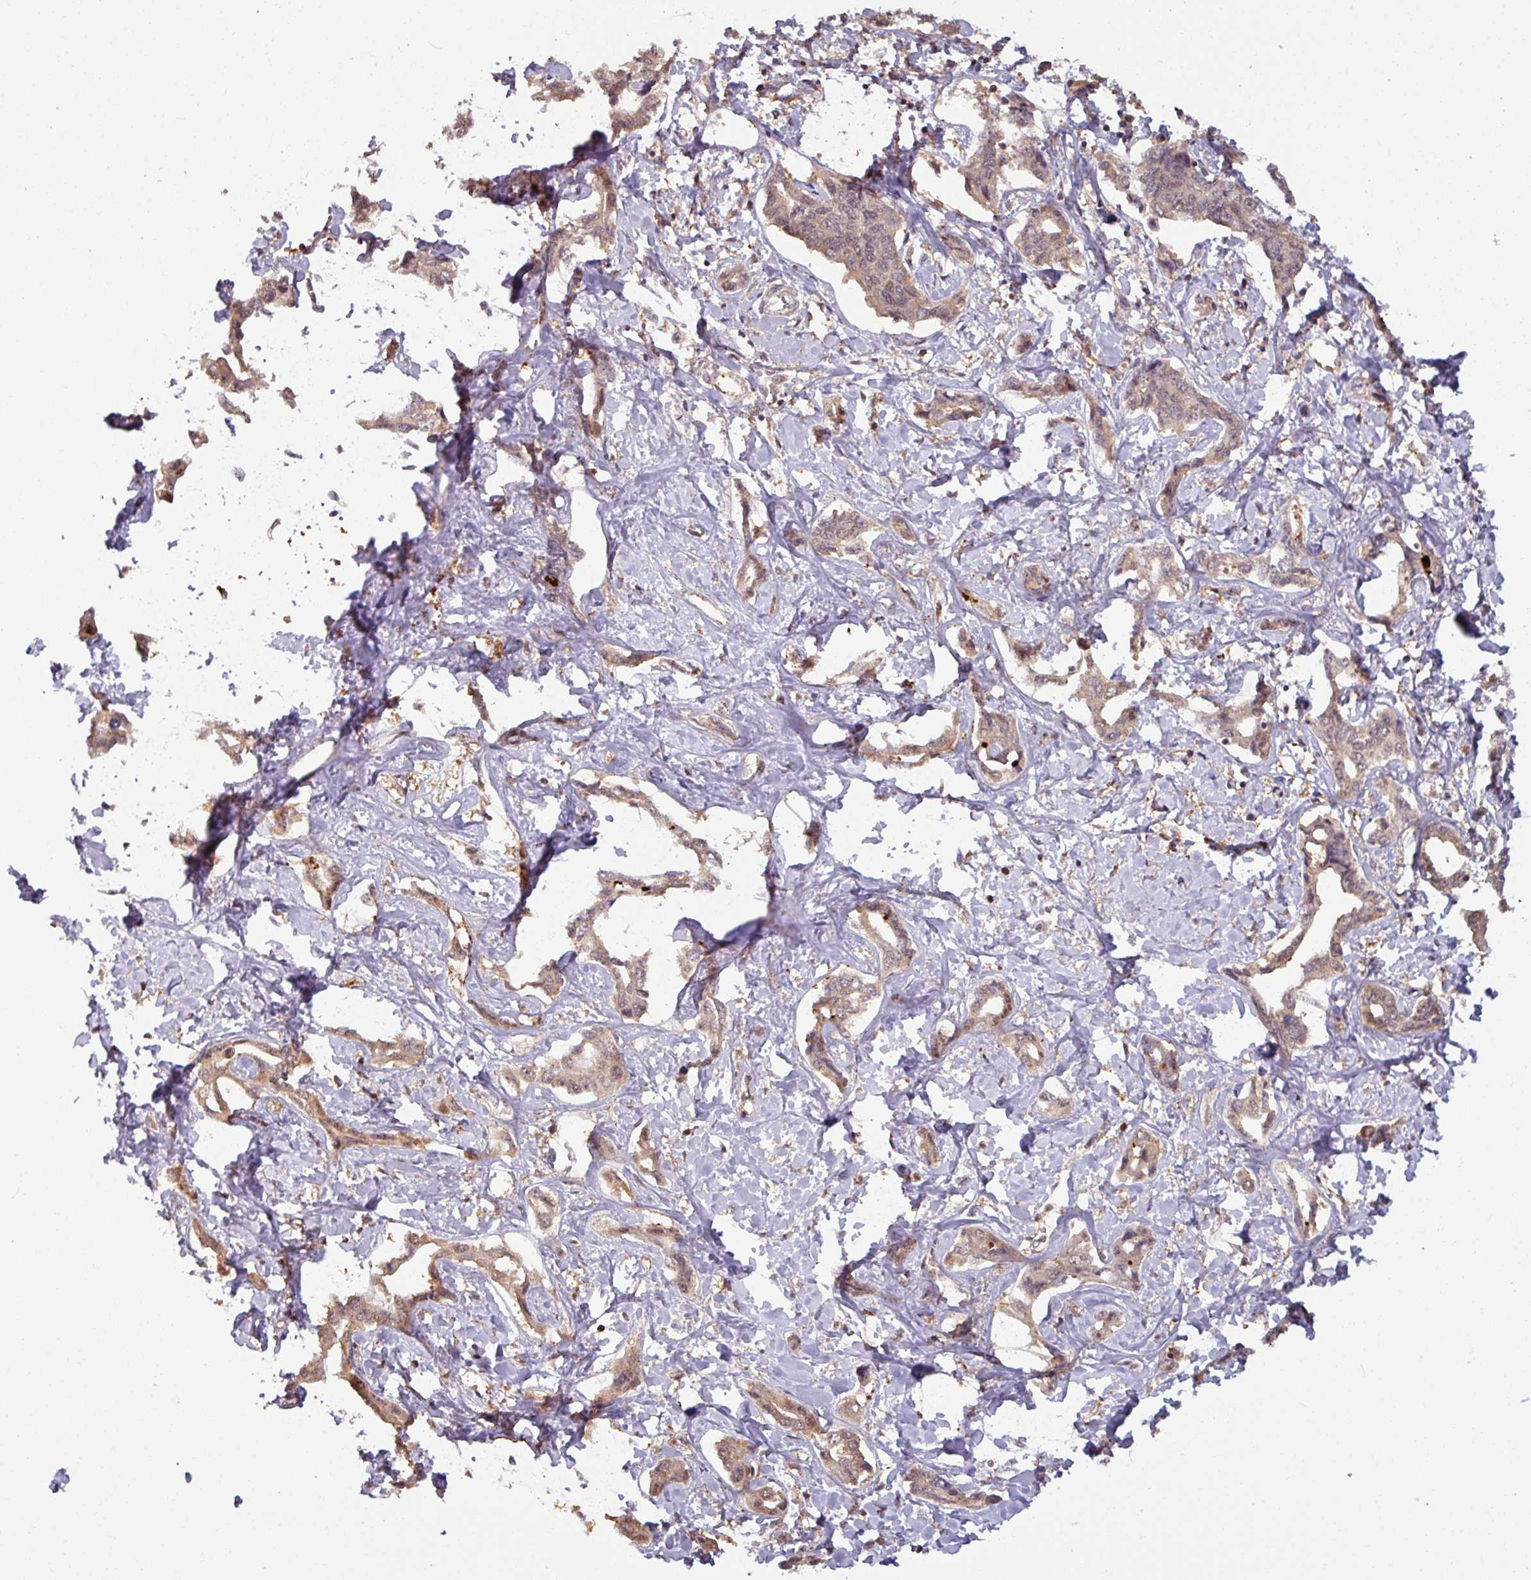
{"staining": {"intensity": "weak", "quantity": ">75%", "location": "cytoplasmic/membranous"}, "tissue": "liver cancer", "cell_type": "Tumor cells", "image_type": "cancer", "snomed": [{"axis": "morphology", "description": "Cholangiocarcinoma"}, {"axis": "topography", "description": "Liver"}], "caption": "Liver cancer stained with immunohistochemistry exhibits weak cytoplasmic/membranous staining in about >75% of tumor cells.", "gene": "TUSC3", "patient": {"sex": "male", "age": 59}}